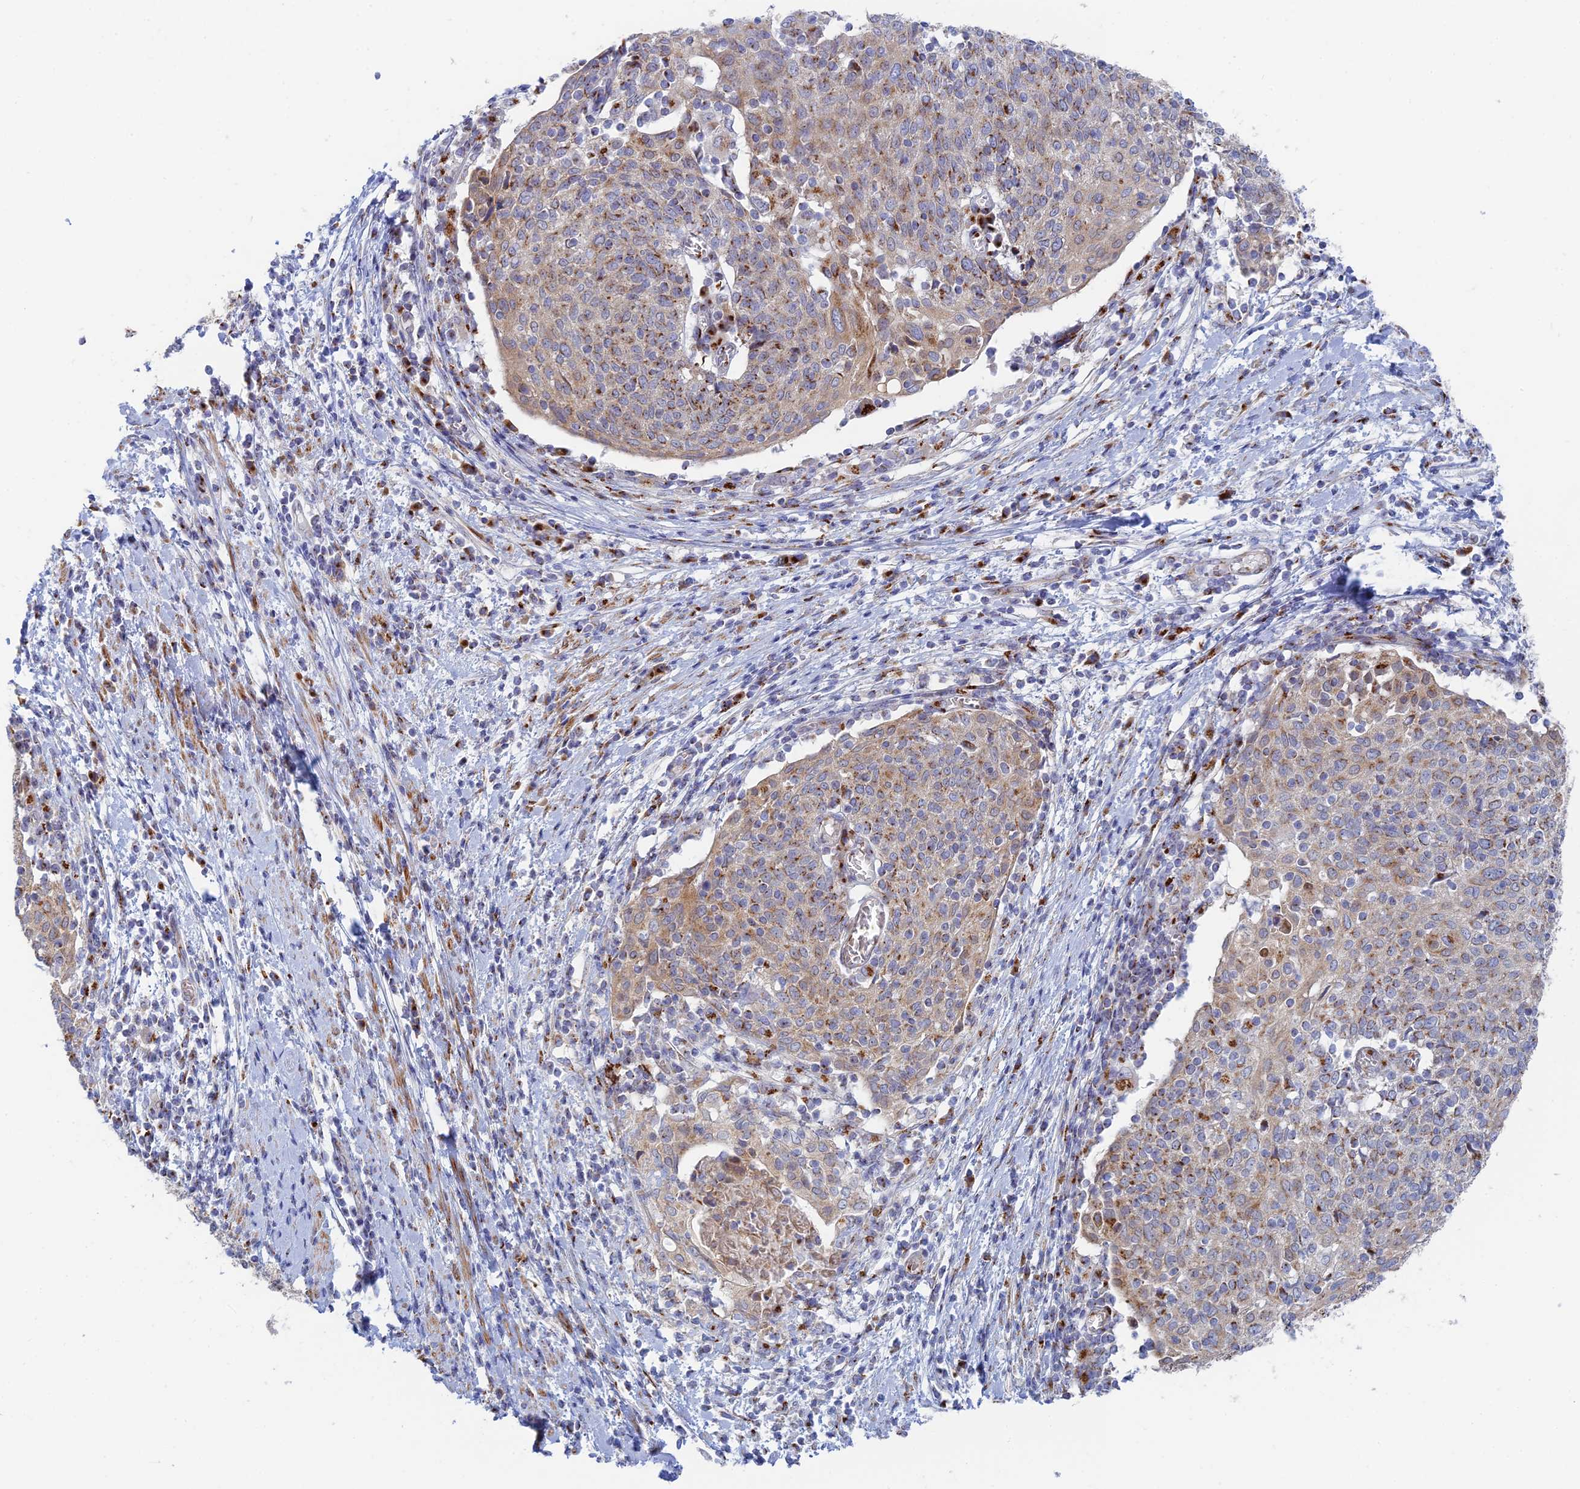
{"staining": {"intensity": "moderate", "quantity": "25%-75%", "location": "cytoplasmic/membranous"}, "tissue": "cervical cancer", "cell_type": "Tumor cells", "image_type": "cancer", "snomed": [{"axis": "morphology", "description": "Squamous cell carcinoma, NOS"}, {"axis": "topography", "description": "Cervix"}], "caption": "Immunohistochemistry (IHC) (DAB) staining of squamous cell carcinoma (cervical) demonstrates moderate cytoplasmic/membranous protein positivity in about 25%-75% of tumor cells. Using DAB (3,3'-diaminobenzidine) (brown) and hematoxylin (blue) stains, captured at high magnification using brightfield microscopy.", "gene": "HS2ST1", "patient": {"sex": "female", "age": 52}}